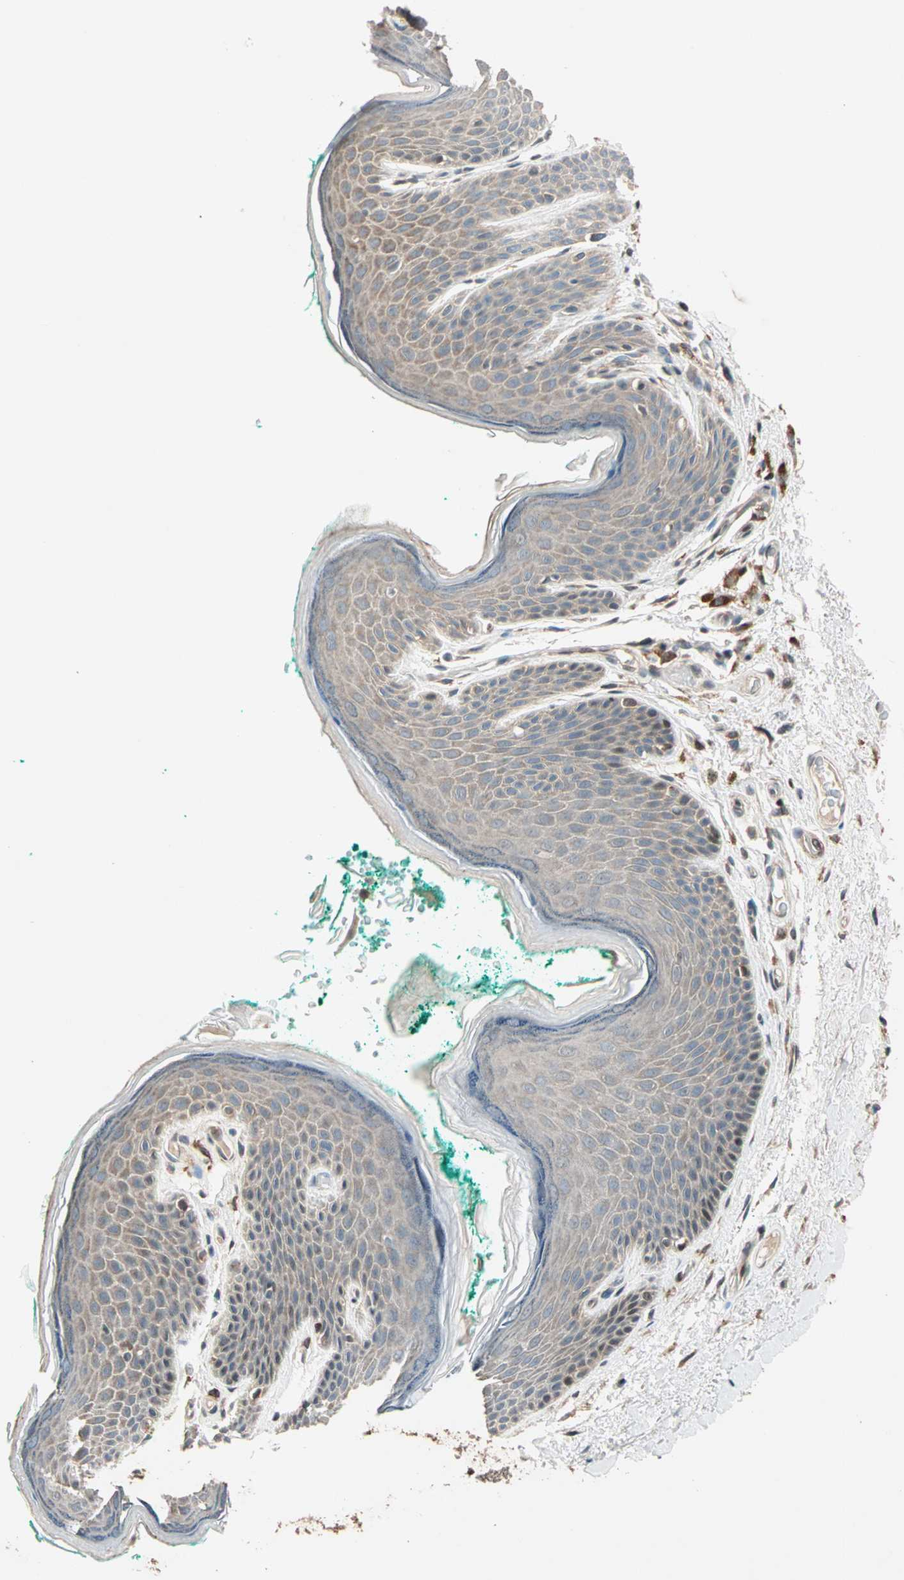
{"staining": {"intensity": "moderate", "quantity": ">75%", "location": "cytoplasmic/membranous"}, "tissue": "skin", "cell_type": "Epidermal cells", "image_type": "normal", "snomed": [{"axis": "morphology", "description": "Normal tissue, NOS"}, {"axis": "topography", "description": "Anal"}], "caption": "A medium amount of moderate cytoplasmic/membranous staining is seen in approximately >75% of epidermal cells in benign skin. (Brightfield microscopy of DAB IHC at high magnification).", "gene": "HECW1", "patient": {"sex": "male", "age": 74}}